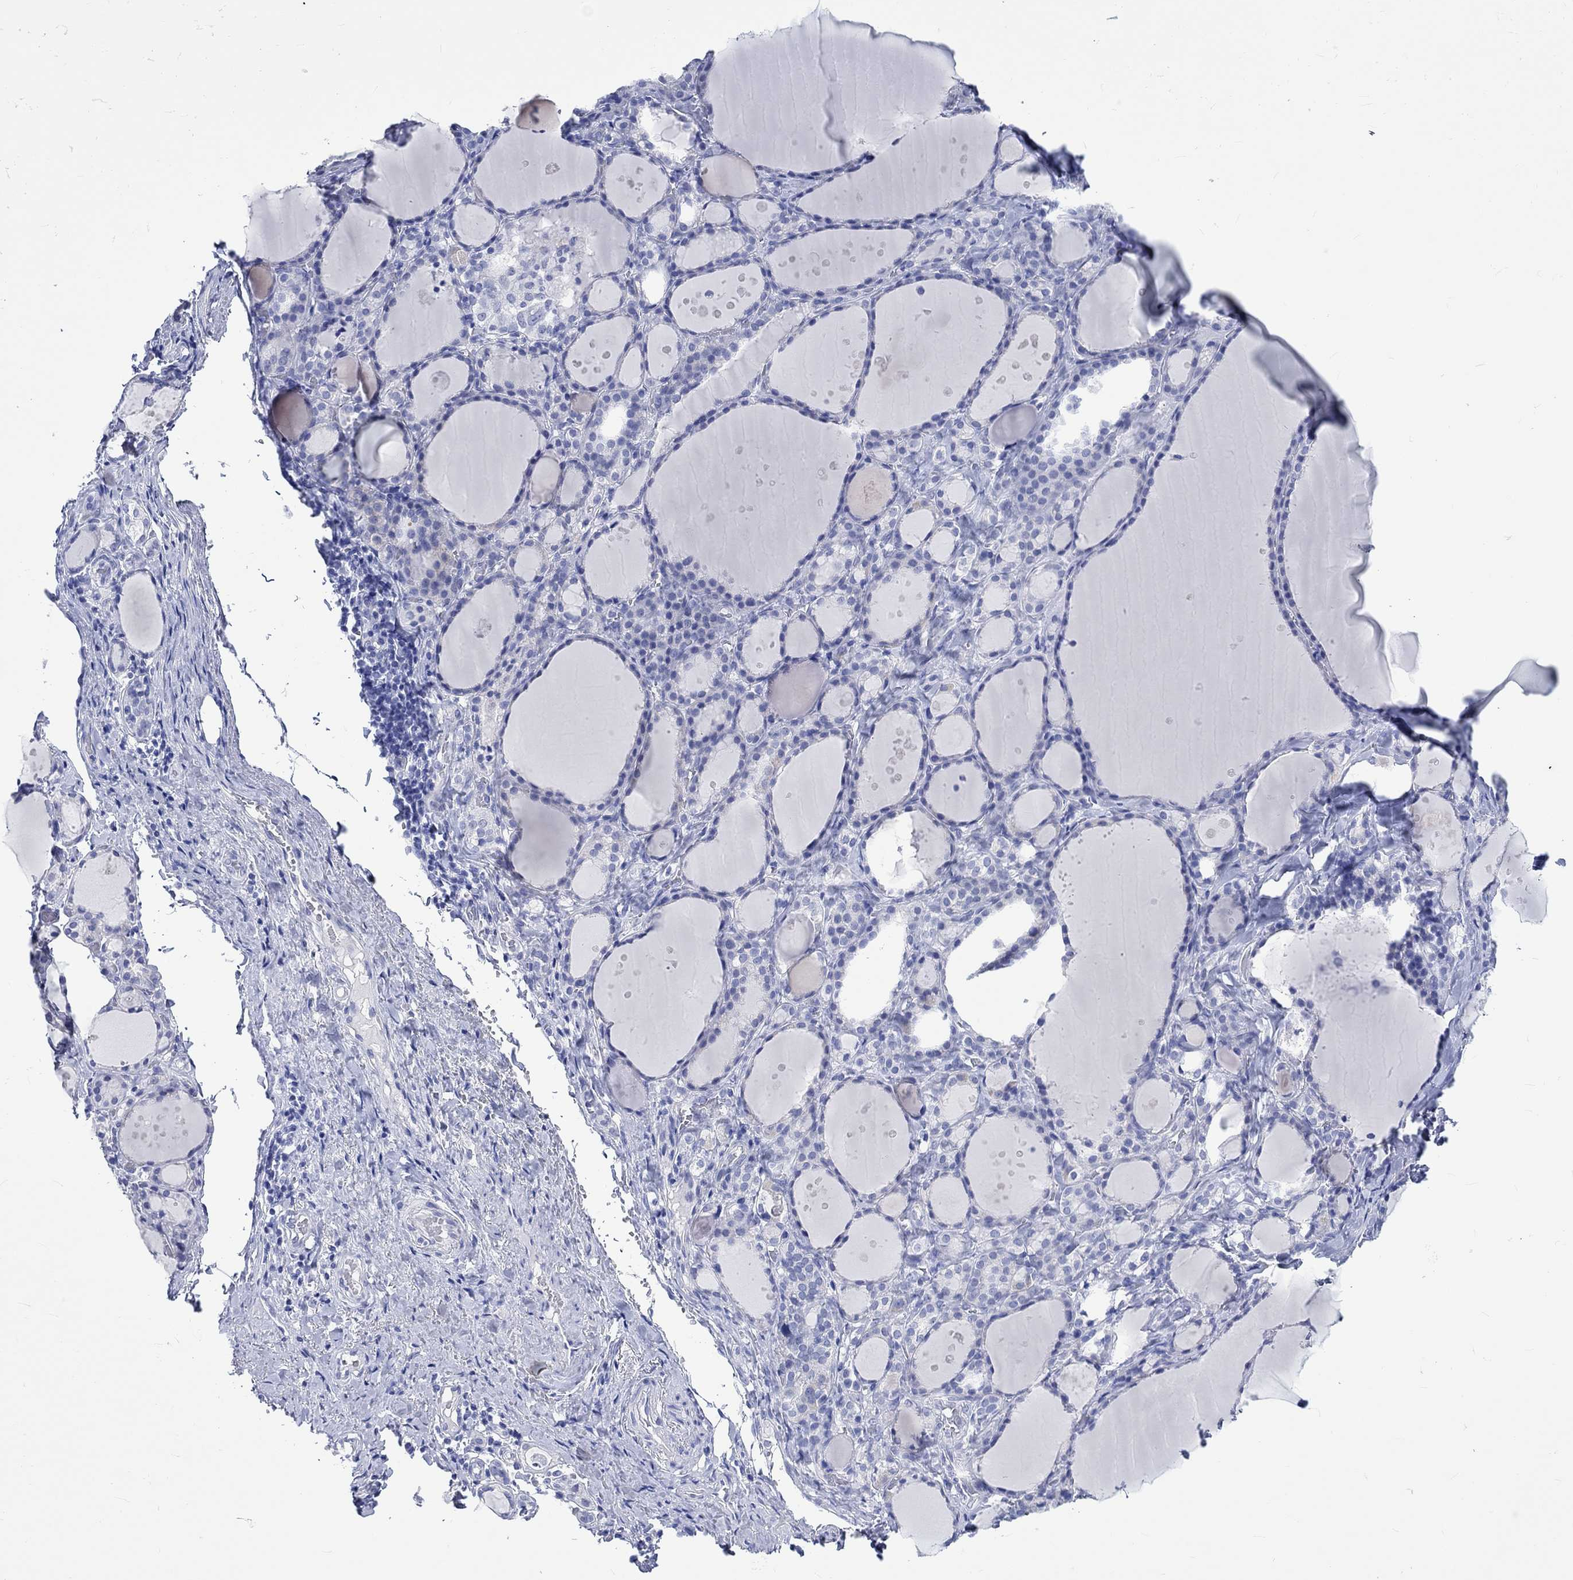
{"staining": {"intensity": "negative", "quantity": "none", "location": "none"}, "tissue": "thyroid gland", "cell_type": "Glandular cells", "image_type": "normal", "snomed": [{"axis": "morphology", "description": "Normal tissue, NOS"}, {"axis": "topography", "description": "Thyroid gland"}], "caption": "This photomicrograph is of unremarkable thyroid gland stained with immunohistochemistry (IHC) to label a protein in brown with the nuclei are counter-stained blue. There is no staining in glandular cells. Nuclei are stained in blue.", "gene": "KLHL33", "patient": {"sex": "male", "age": 68}}